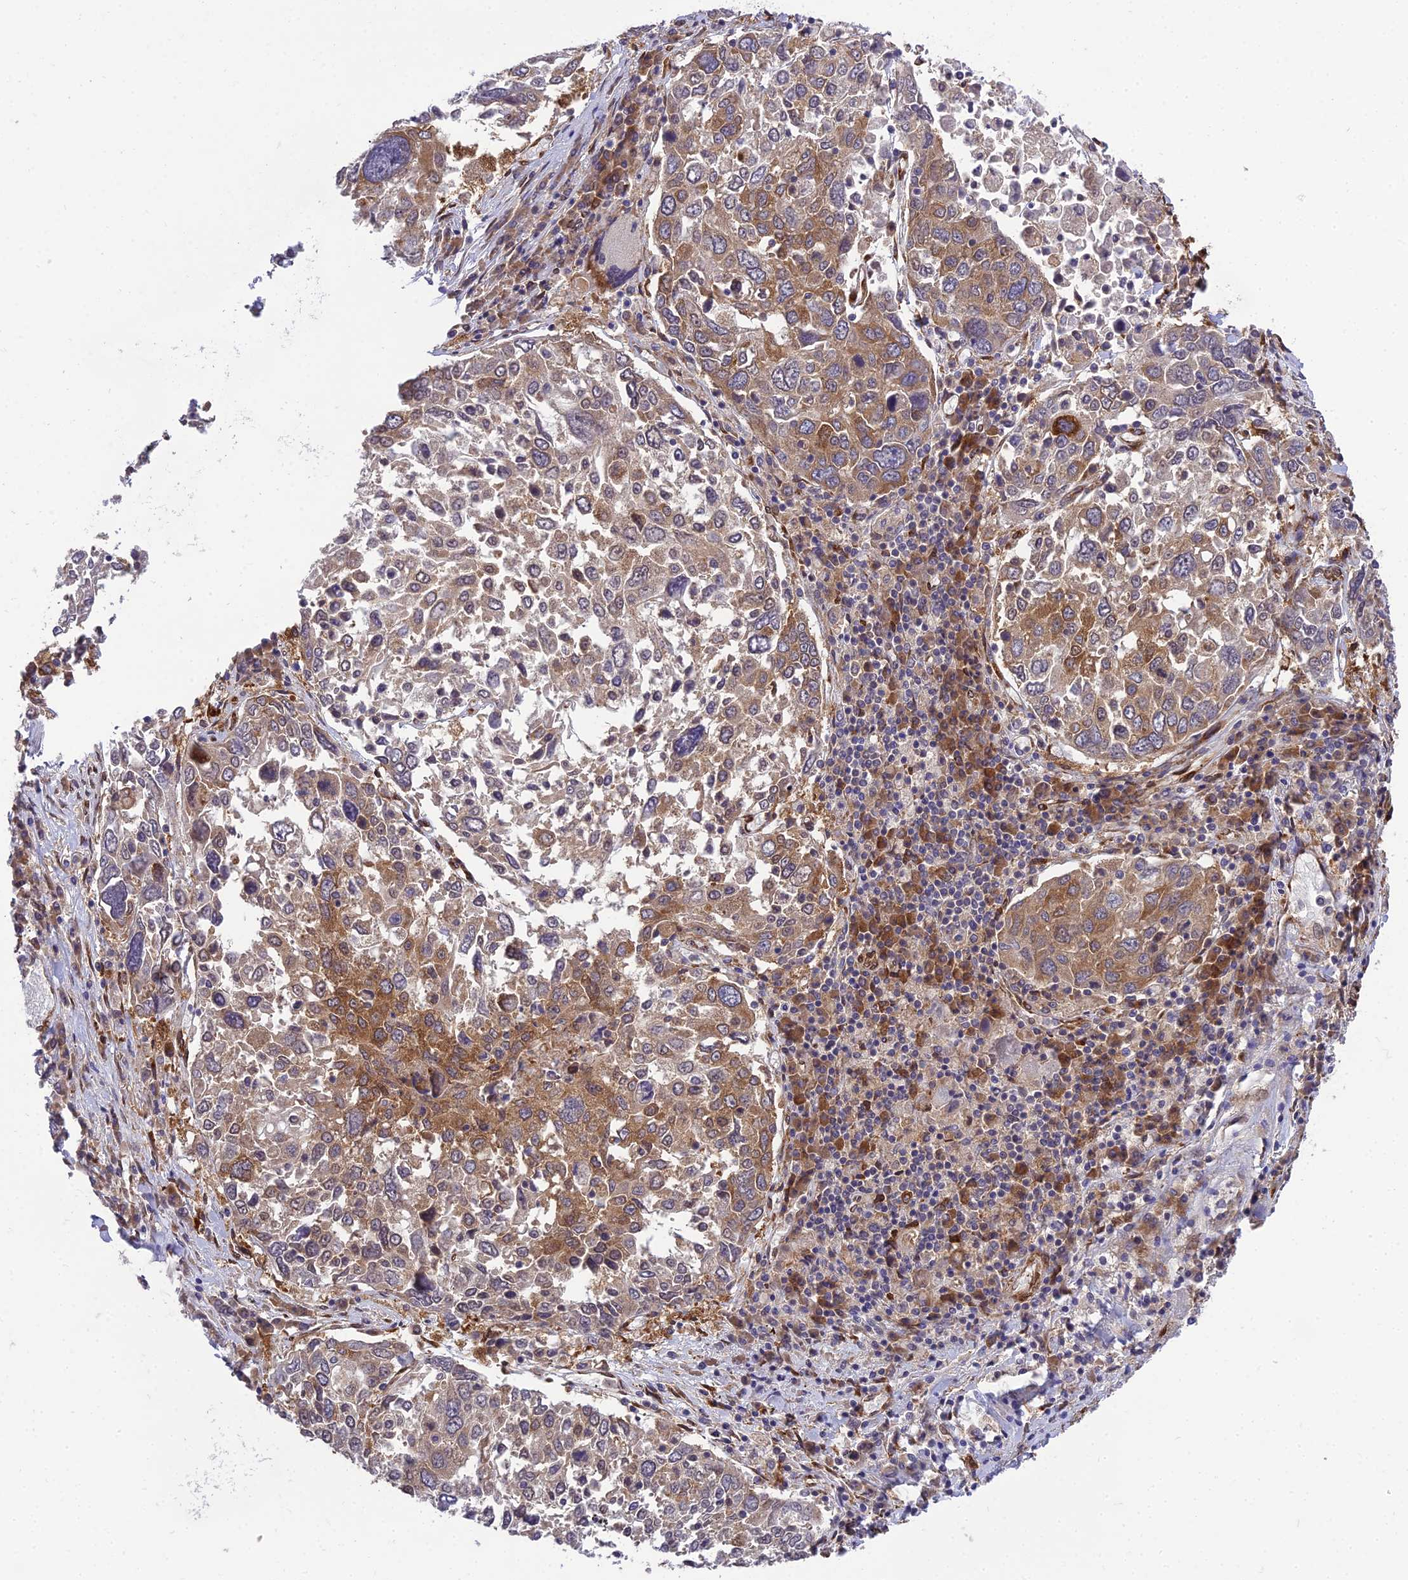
{"staining": {"intensity": "moderate", "quantity": "25%-75%", "location": "cytoplasmic/membranous"}, "tissue": "lung cancer", "cell_type": "Tumor cells", "image_type": "cancer", "snomed": [{"axis": "morphology", "description": "Squamous cell carcinoma, NOS"}, {"axis": "topography", "description": "Lung"}], "caption": "This micrograph exhibits immunohistochemistry staining of lung cancer (squamous cell carcinoma), with medium moderate cytoplasmic/membranous staining in about 25%-75% of tumor cells.", "gene": "DHCR7", "patient": {"sex": "male", "age": 65}}